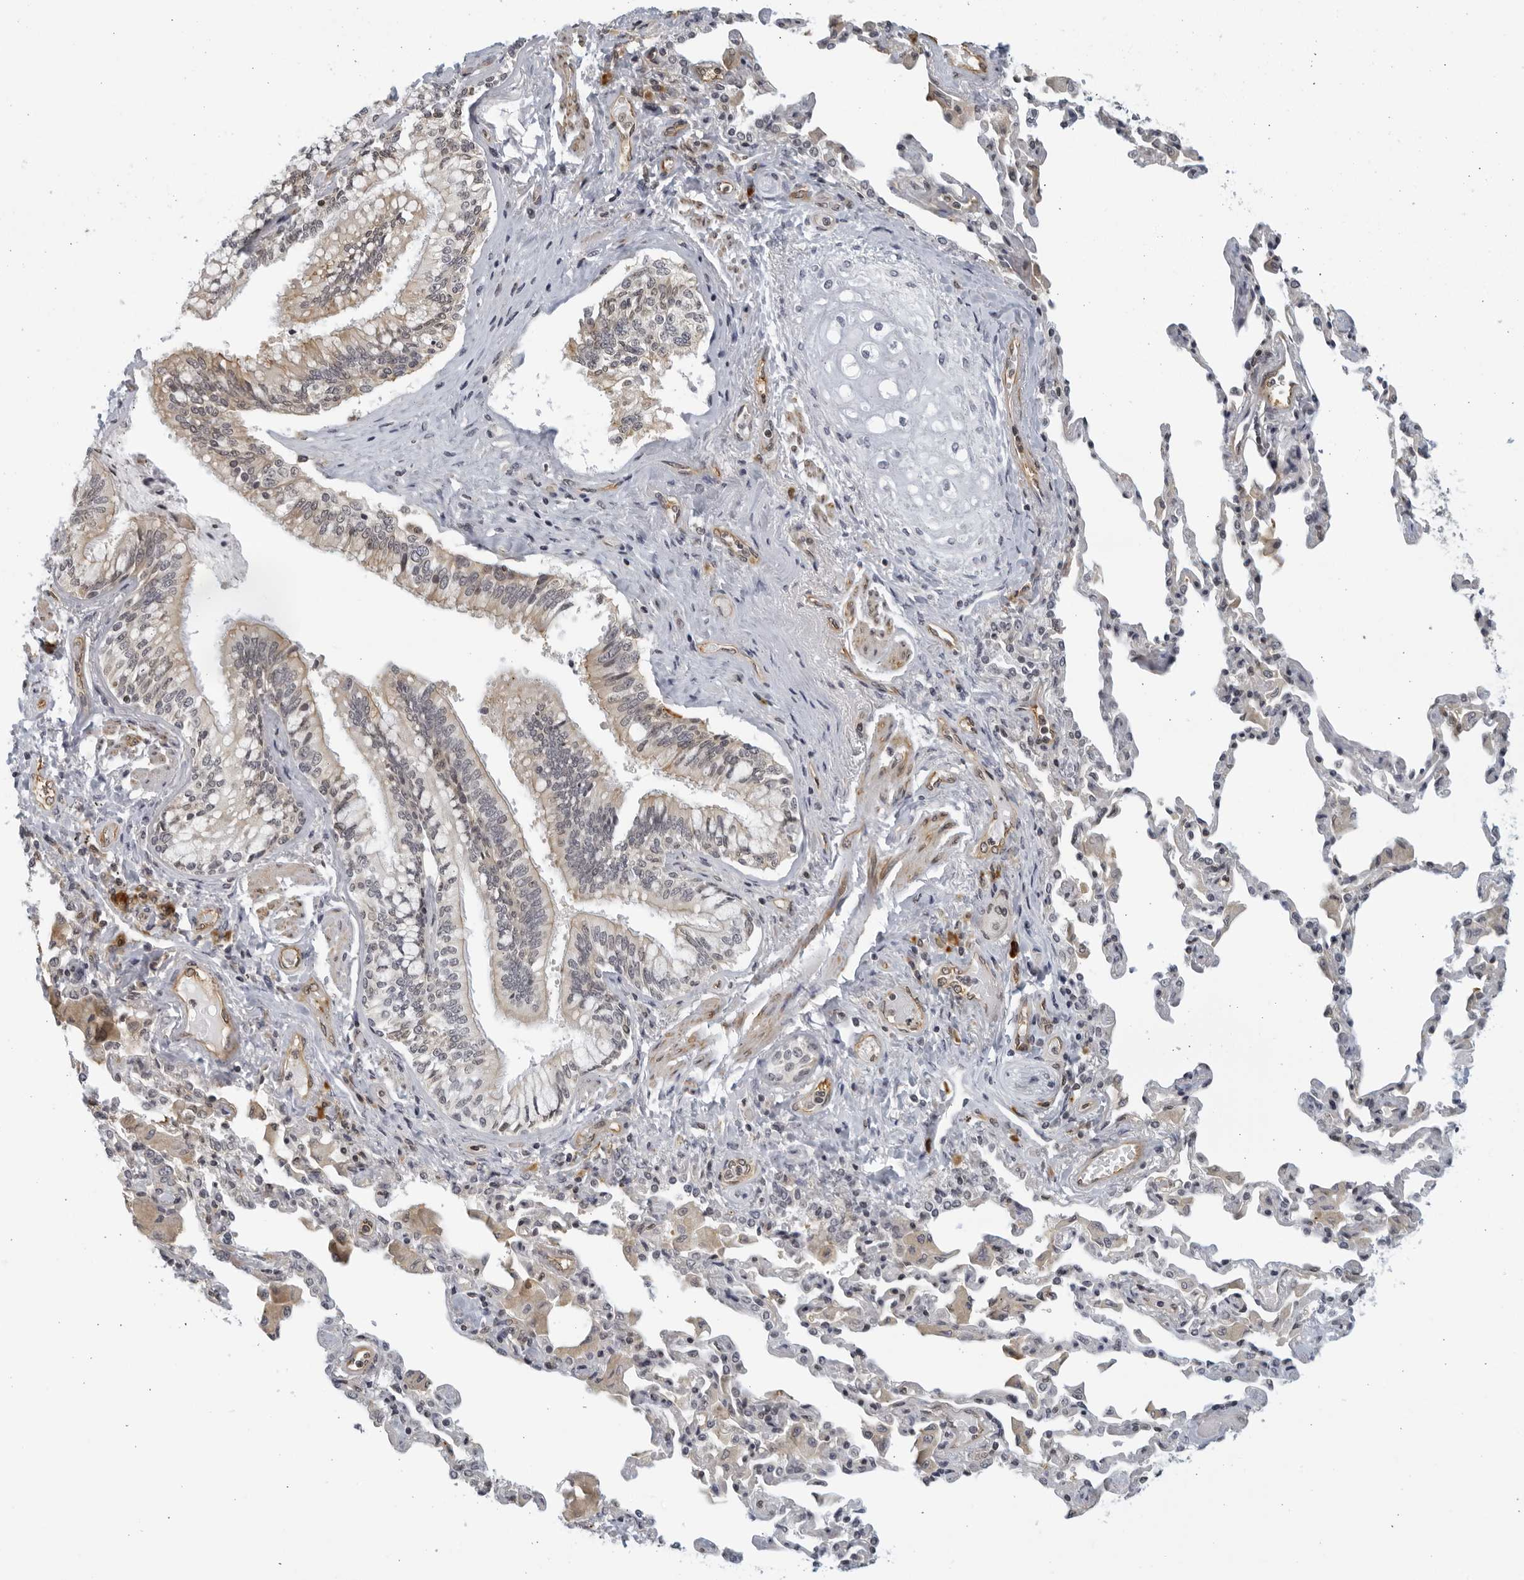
{"staining": {"intensity": "moderate", "quantity": "<25%", "location": "cytoplasmic/membranous"}, "tissue": "bronchus", "cell_type": "Respiratory epithelial cells", "image_type": "normal", "snomed": [{"axis": "morphology", "description": "Normal tissue, NOS"}, {"axis": "morphology", "description": "Inflammation, NOS"}, {"axis": "topography", "description": "Bronchus"}, {"axis": "topography", "description": "Lung"}], "caption": "Normal bronchus displays moderate cytoplasmic/membranous positivity in about <25% of respiratory epithelial cells The staining was performed using DAB to visualize the protein expression in brown, while the nuclei were stained in blue with hematoxylin (Magnification: 20x)..", "gene": "SERTAD4", "patient": {"sex": "female", "age": 46}}